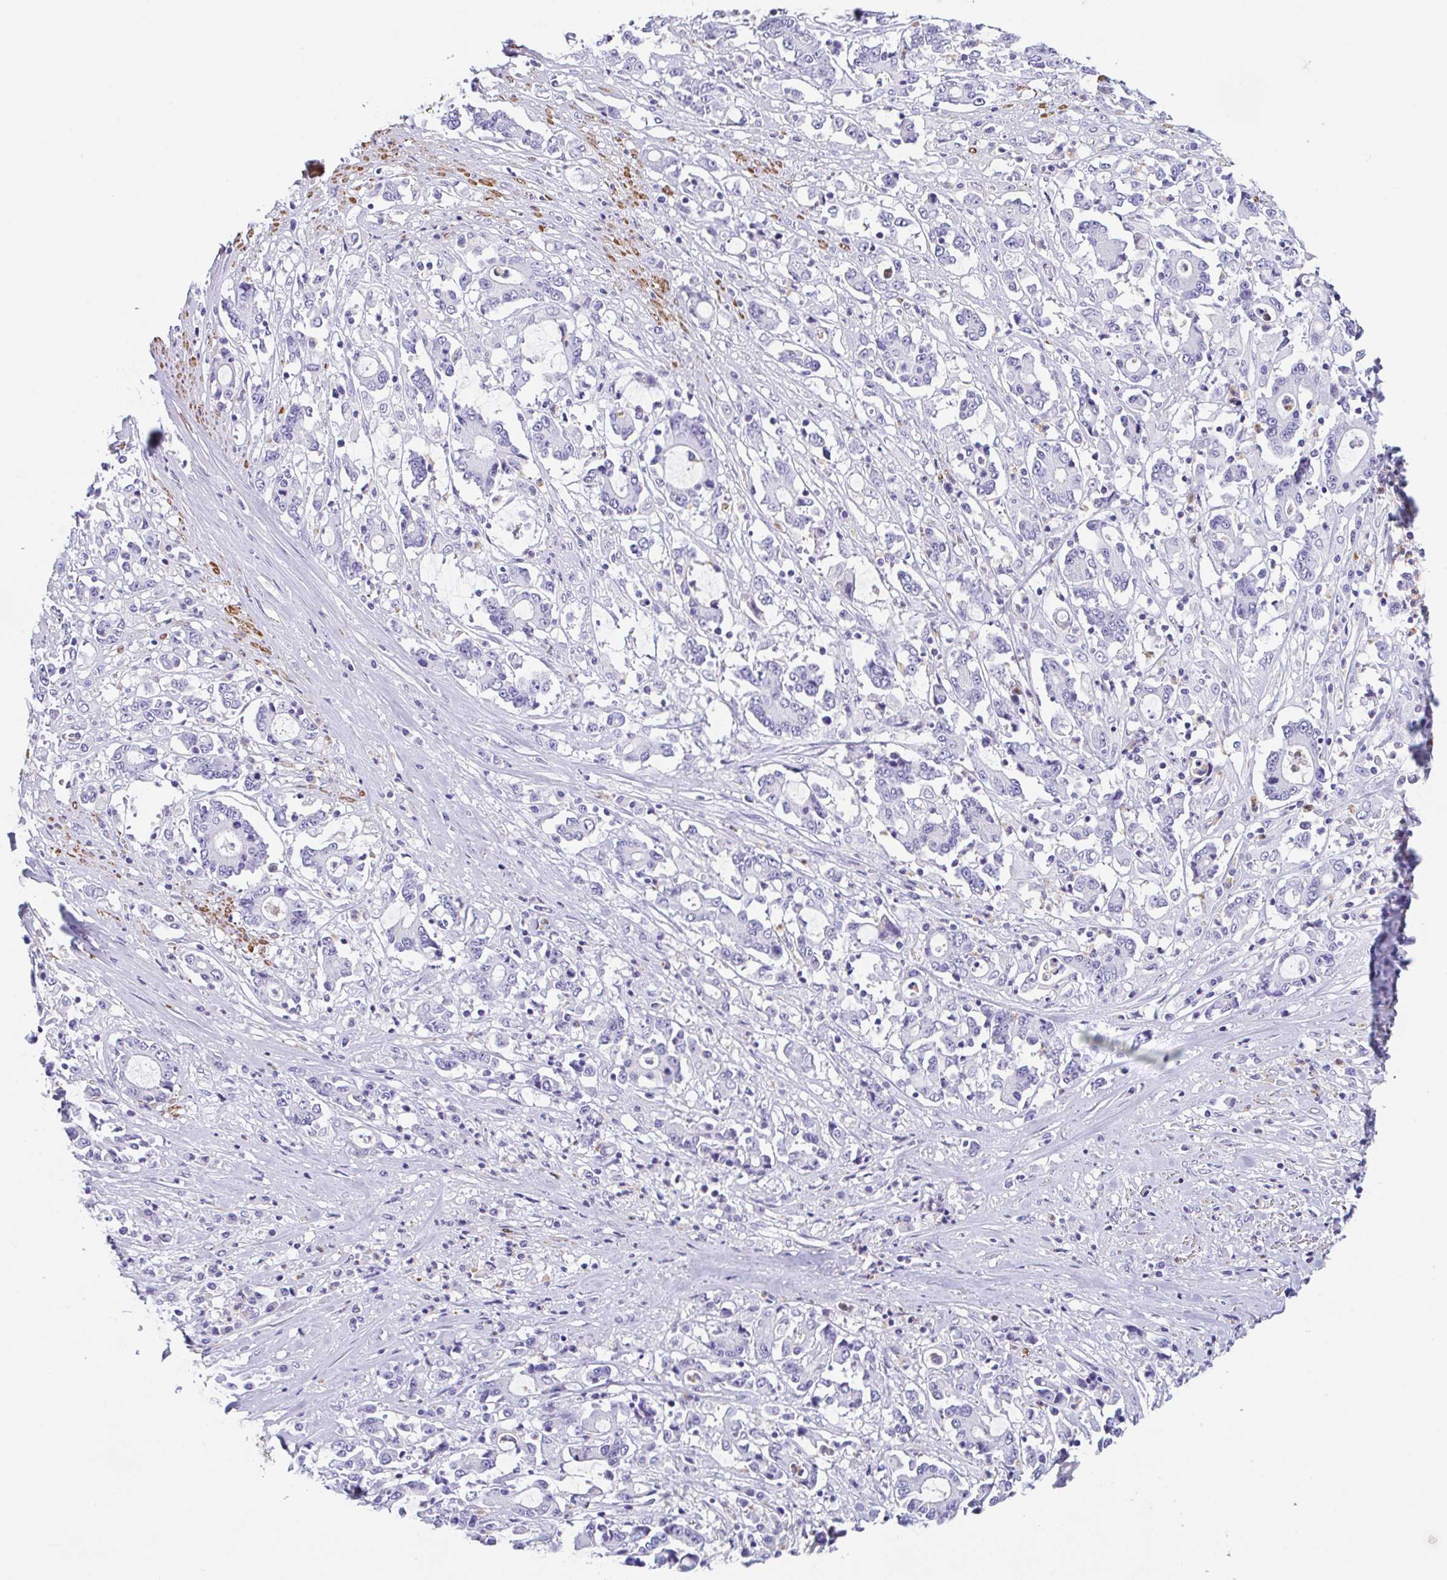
{"staining": {"intensity": "negative", "quantity": "none", "location": "none"}, "tissue": "stomach cancer", "cell_type": "Tumor cells", "image_type": "cancer", "snomed": [{"axis": "morphology", "description": "Adenocarcinoma, NOS"}, {"axis": "topography", "description": "Stomach, upper"}], "caption": "Image shows no protein expression in tumor cells of stomach cancer (adenocarcinoma) tissue.", "gene": "TAS2R41", "patient": {"sex": "male", "age": 68}}